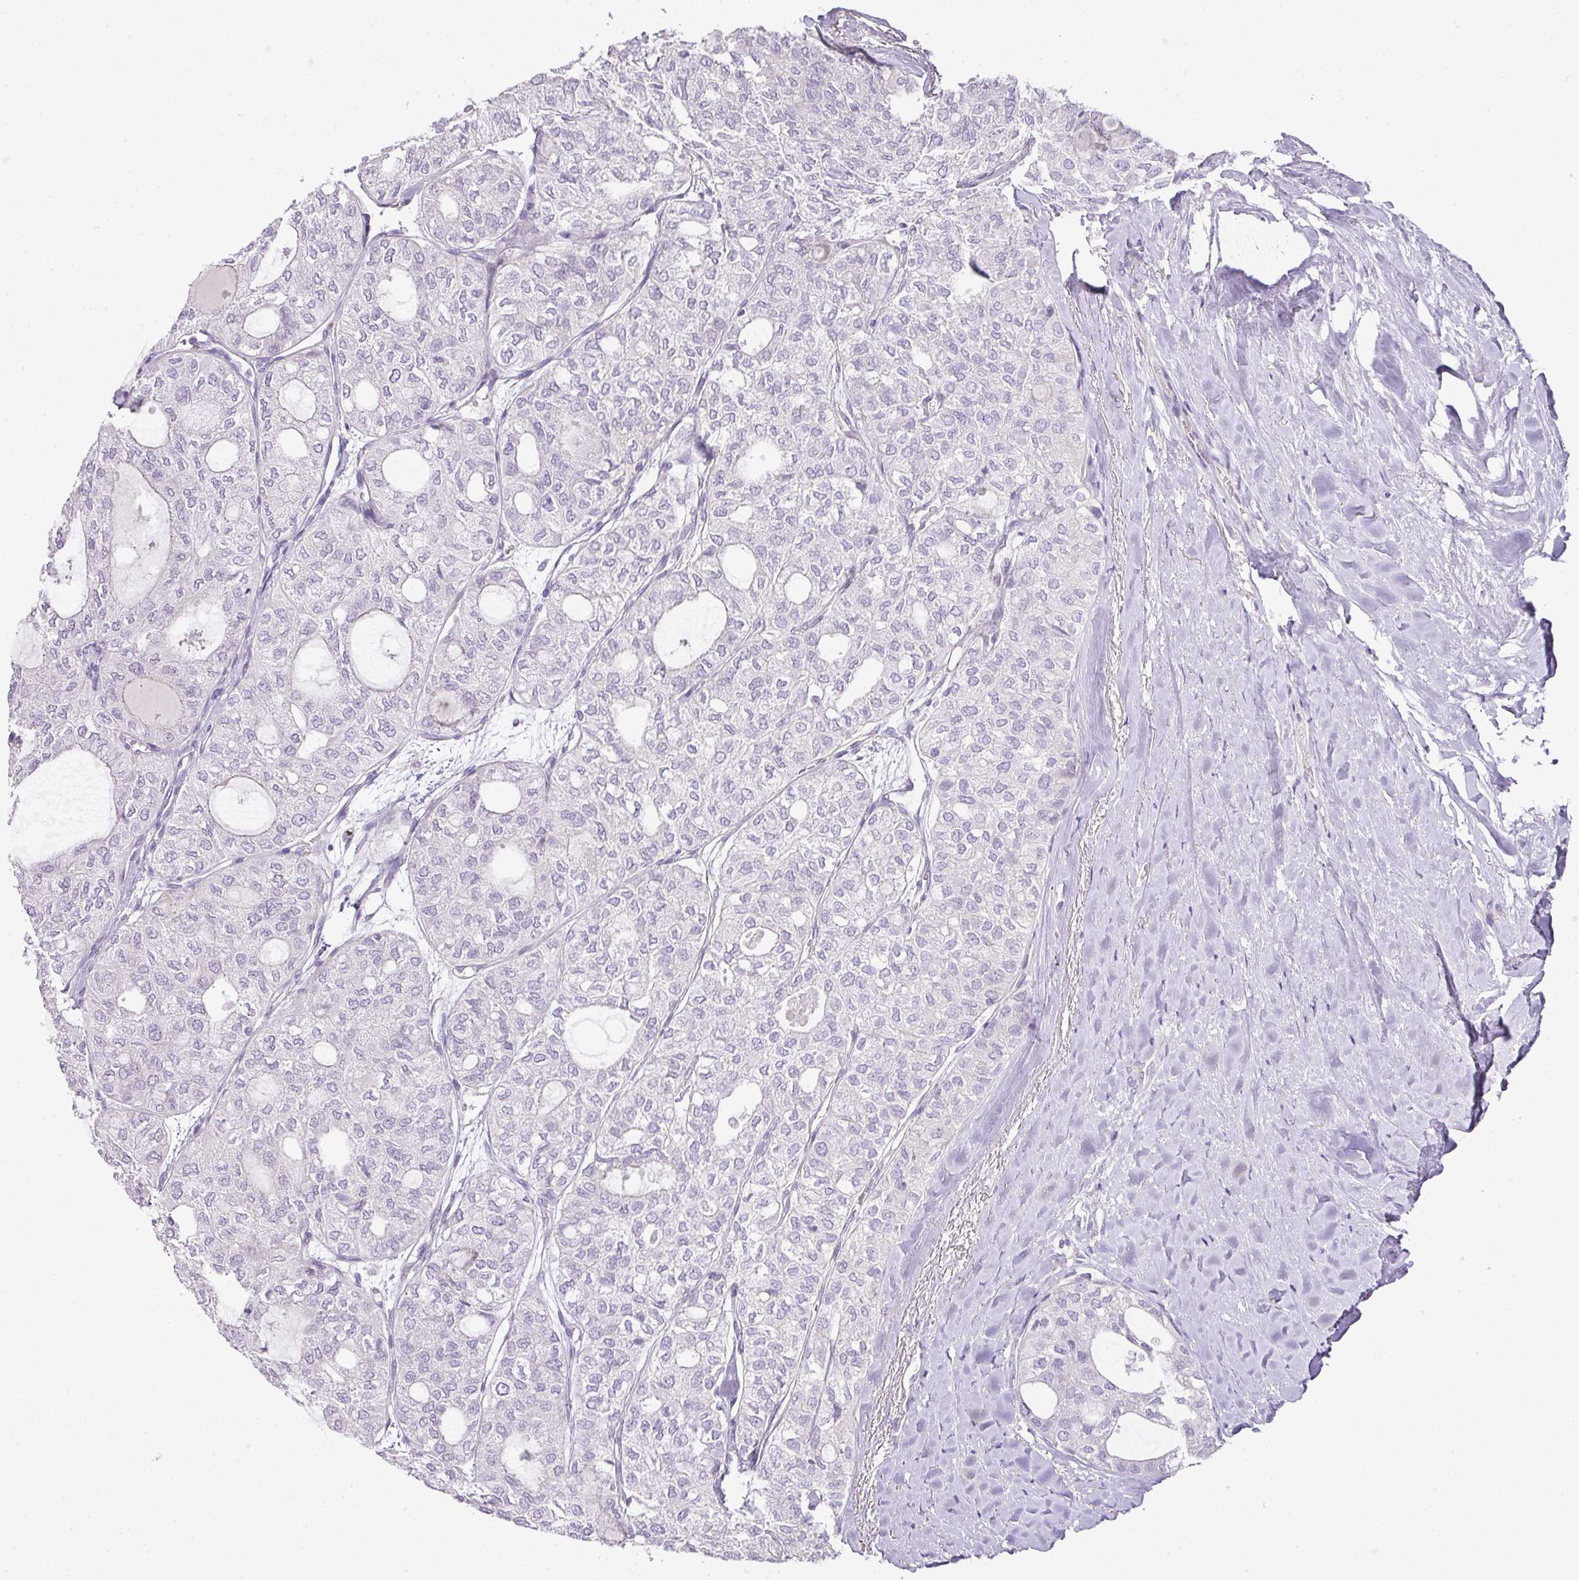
{"staining": {"intensity": "negative", "quantity": "none", "location": "none"}, "tissue": "thyroid cancer", "cell_type": "Tumor cells", "image_type": "cancer", "snomed": [{"axis": "morphology", "description": "Follicular adenoma carcinoma, NOS"}, {"axis": "topography", "description": "Thyroid gland"}], "caption": "An image of human thyroid follicular adenoma carcinoma is negative for staining in tumor cells. Brightfield microscopy of immunohistochemistry stained with DAB (3,3'-diaminobenzidine) (brown) and hematoxylin (blue), captured at high magnification.", "gene": "RAX2", "patient": {"sex": "male", "age": 75}}